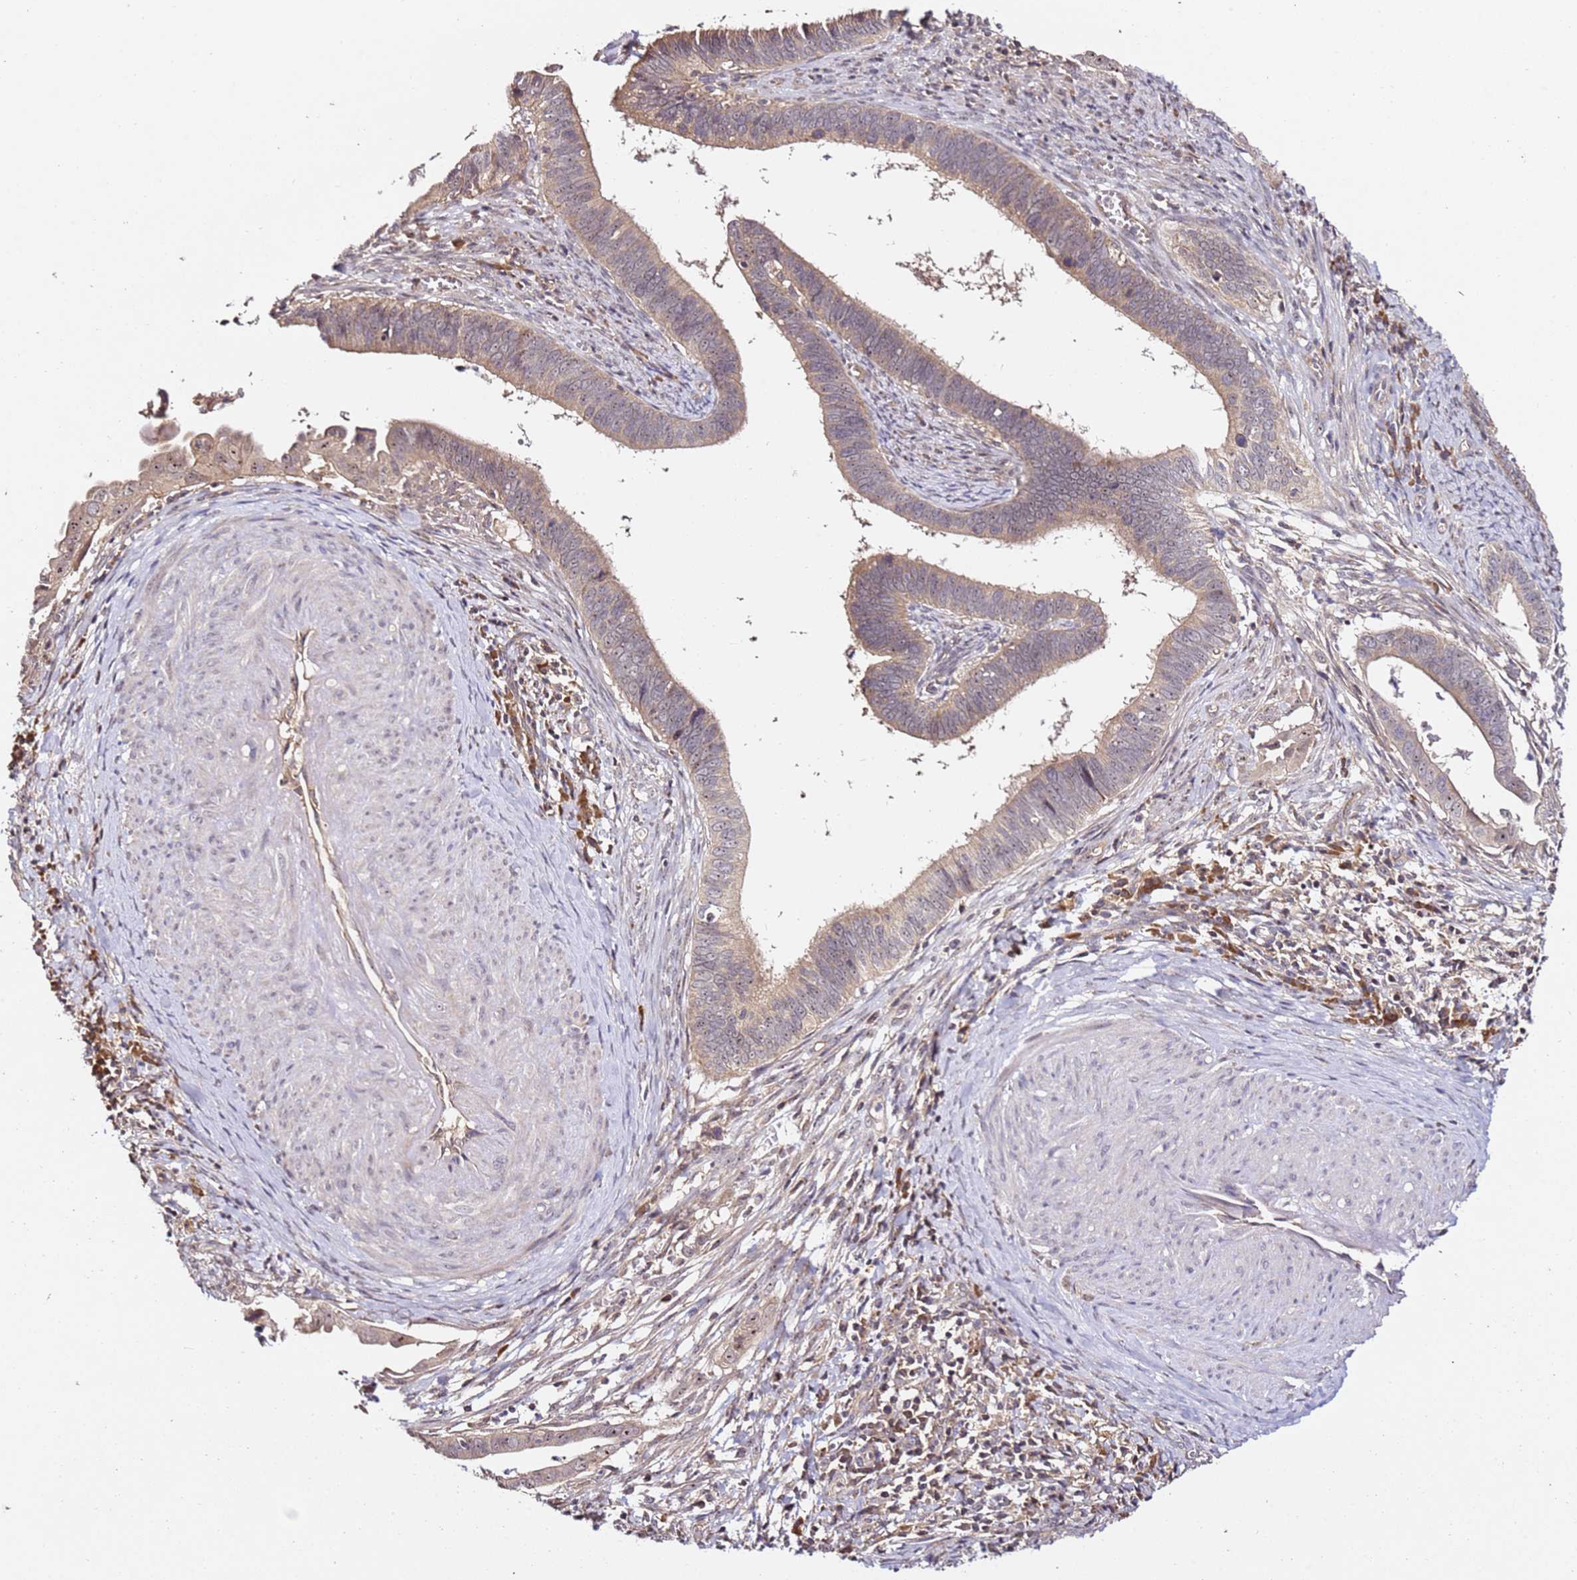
{"staining": {"intensity": "moderate", "quantity": ">75%", "location": "cytoplasmic/membranous,nuclear"}, "tissue": "cervical cancer", "cell_type": "Tumor cells", "image_type": "cancer", "snomed": [{"axis": "morphology", "description": "Adenocarcinoma, NOS"}, {"axis": "topography", "description": "Cervix"}], "caption": "This is a micrograph of IHC staining of cervical cancer, which shows moderate staining in the cytoplasmic/membranous and nuclear of tumor cells.", "gene": "DDX27", "patient": {"sex": "female", "age": 42}}